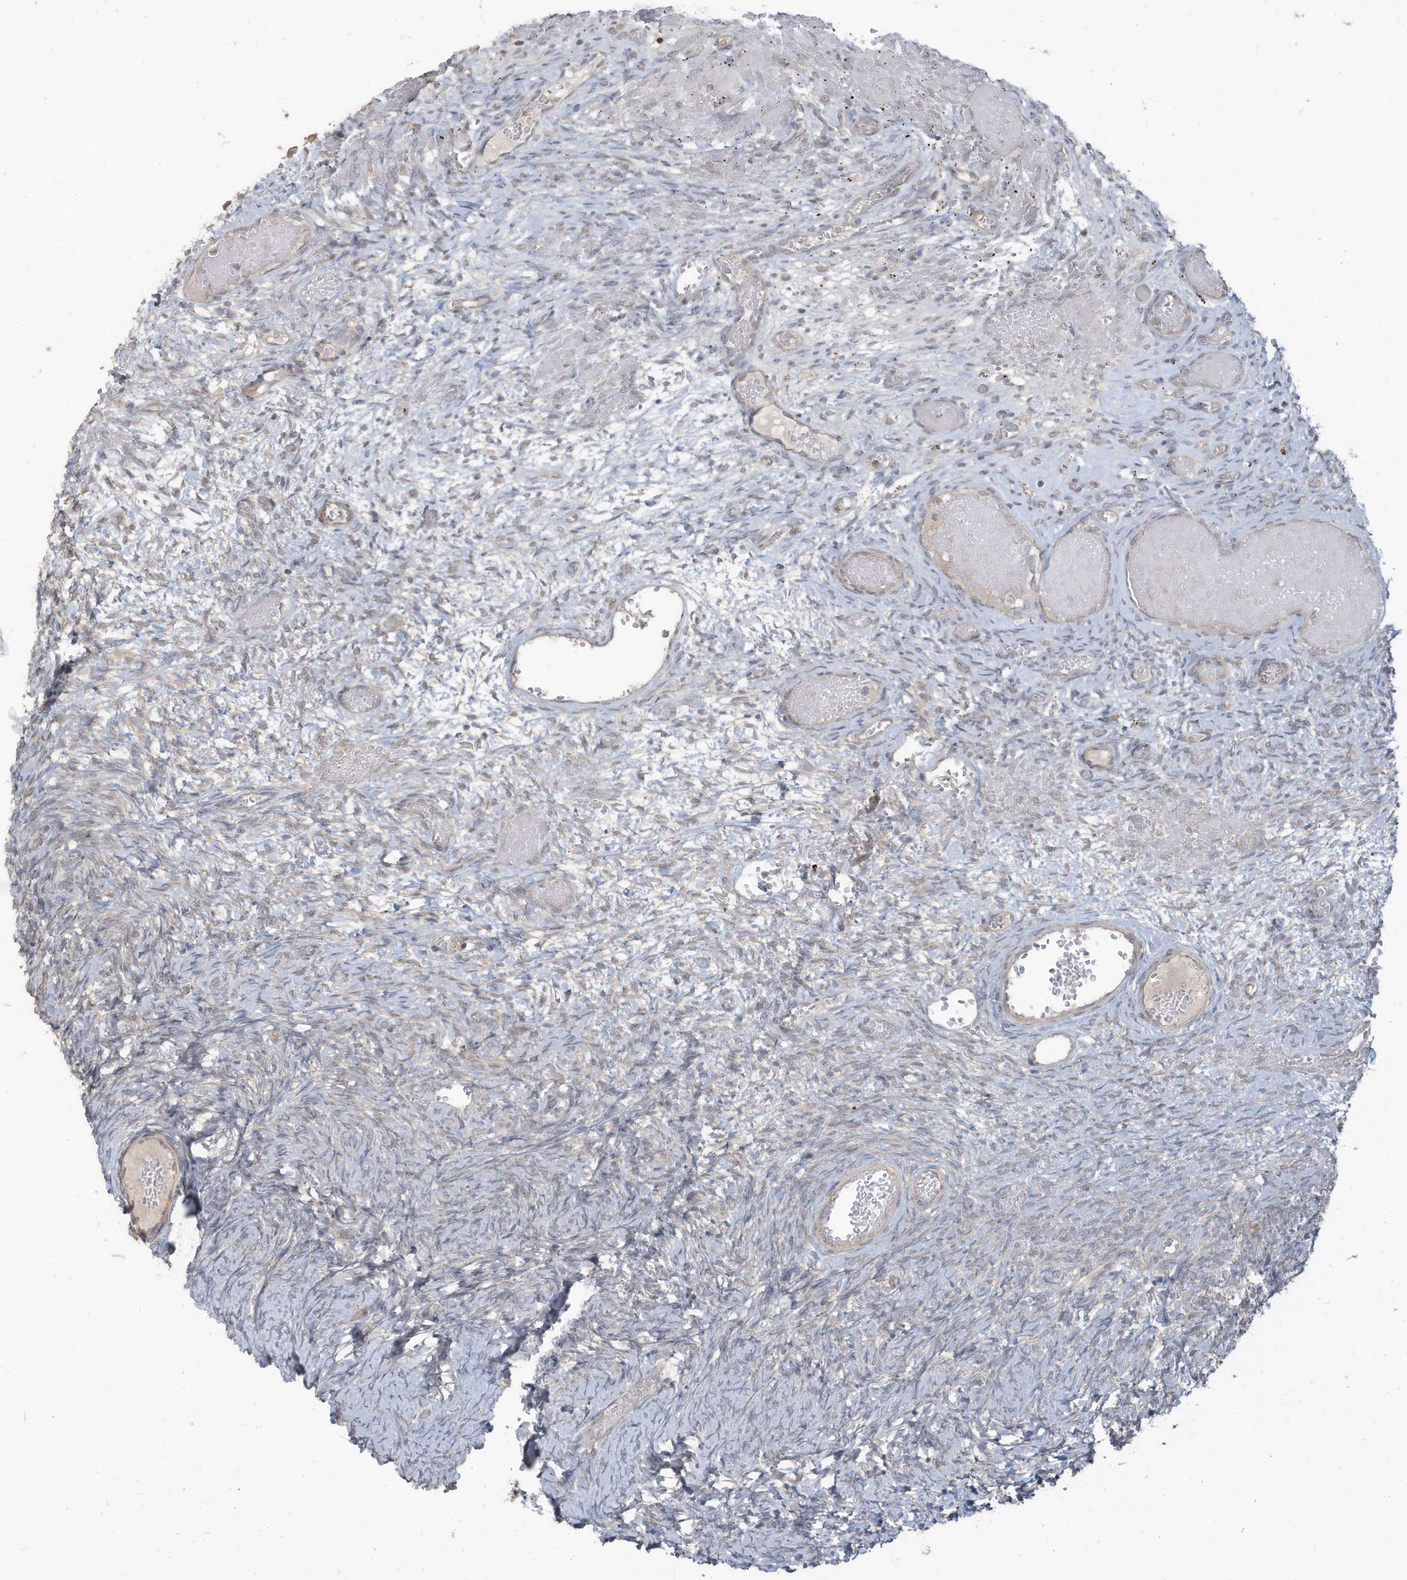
{"staining": {"intensity": "negative", "quantity": "none", "location": "none"}, "tissue": "ovary", "cell_type": "Ovarian stroma cells", "image_type": "normal", "snomed": [{"axis": "morphology", "description": "Adenocarcinoma, NOS"}, {"axis": "topography", "description": "Endometrium"}], "caption": "This histopathology image is of unremarkable ovary stained with immunohistochemistry to label a protein in brown with the nuclei are counter-stained blue. There is no expression in ovarian stroma cells.", "gene": "MAGIX", "patient": {"sex": "female", "age": 32}}